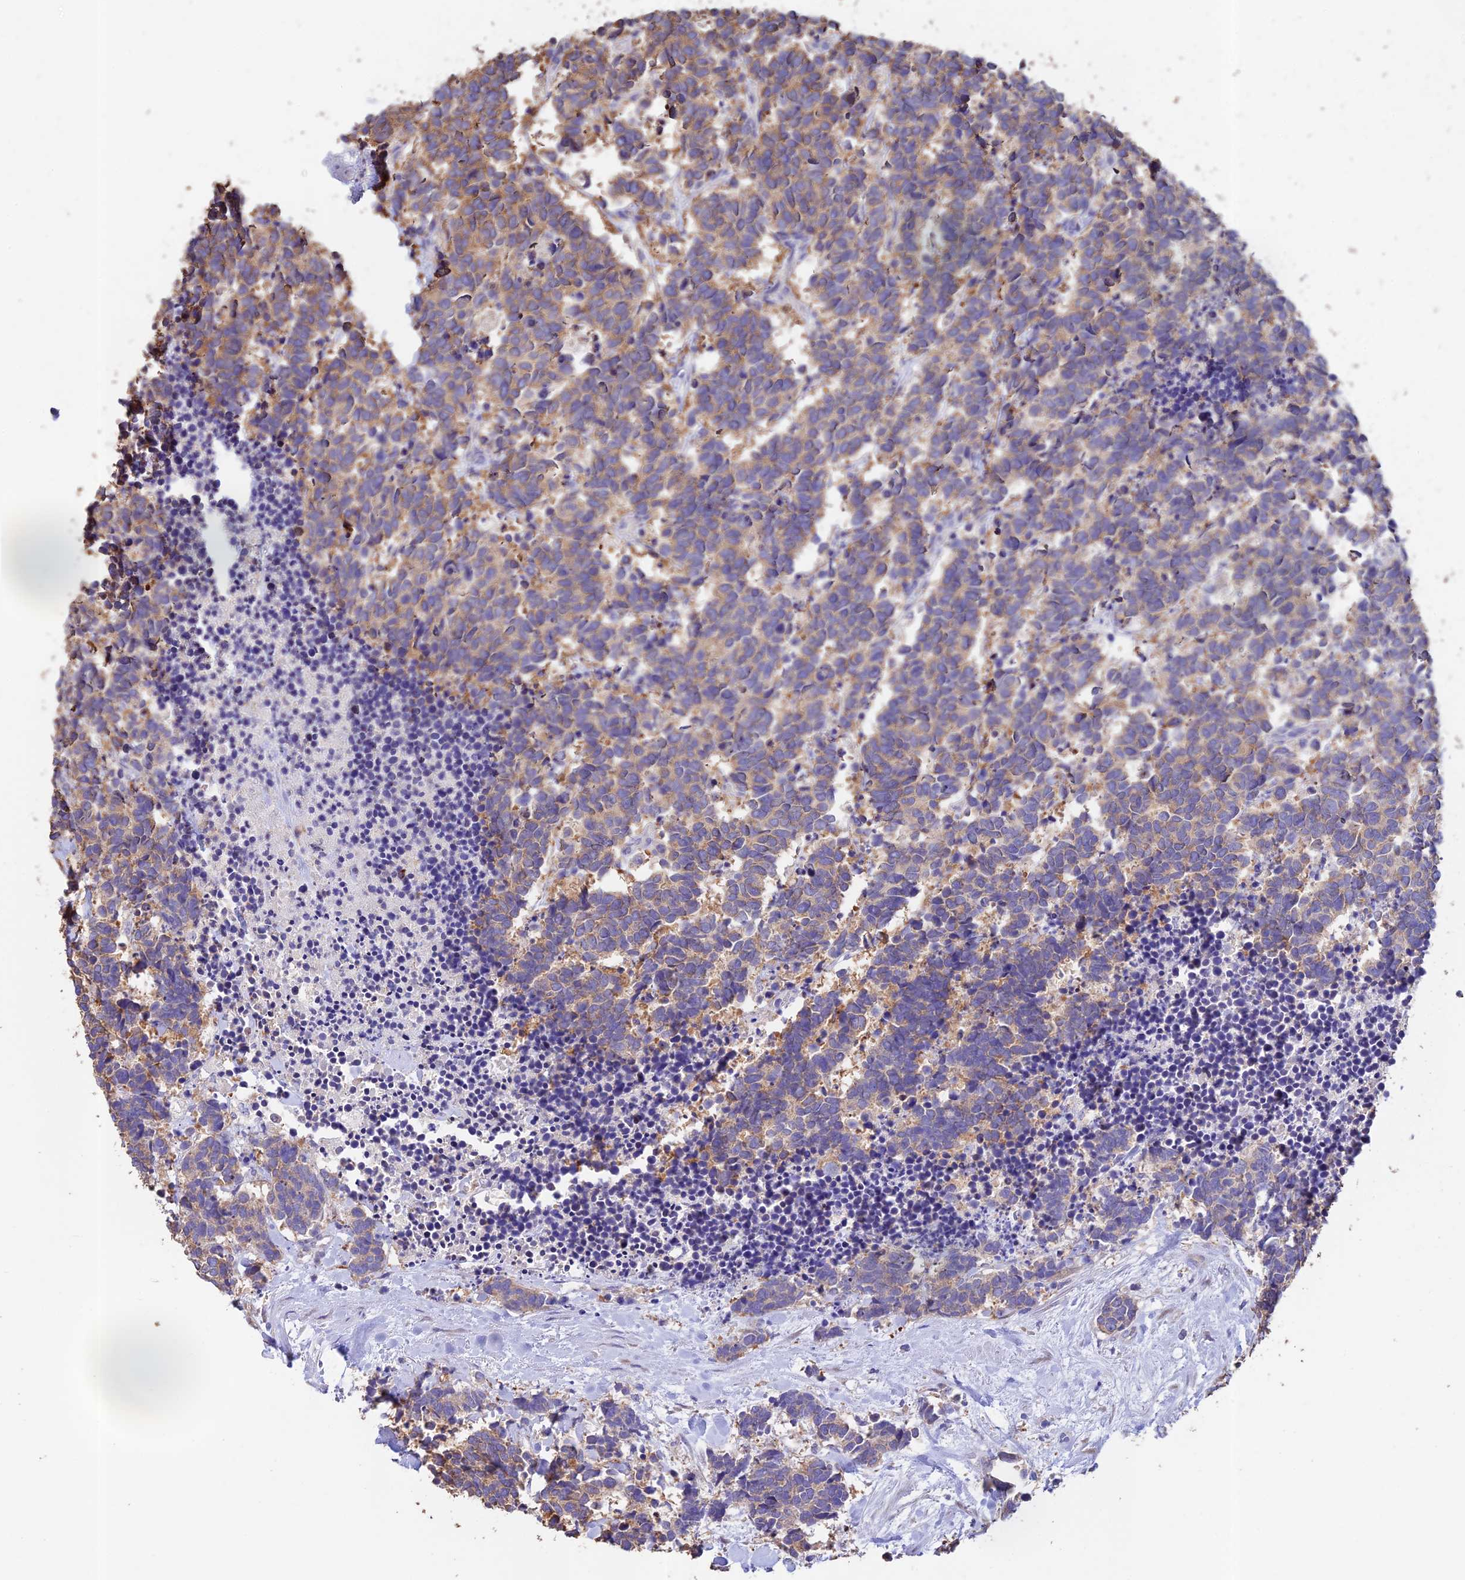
{"staining": {"intensity": "moderate", "quantity": ">75%", "location": "cytoplasmic/membranous"}, "tissue": "carcinoid", "cell_type": "Tumor cells", "image_type": "cancer", "snomed": [{"axis": "morphology", "description": "Carcinoma, NOS"}, {"axis": "morphology", "description": "Carcinoid, malignant, NOS"}, {"axis": "topography", "description": "Prostate"}], "caption": "Carcinoma tissue exhibits moderate cytoplasmic/membranous staining in about >75% of tumor cells Using DAB (brown) and hematoxylin (blue) stains, captured at high magnification using brightfield microscopy.", "gene": "EMC3", "patient": {"sex": "male", "age": 57}}